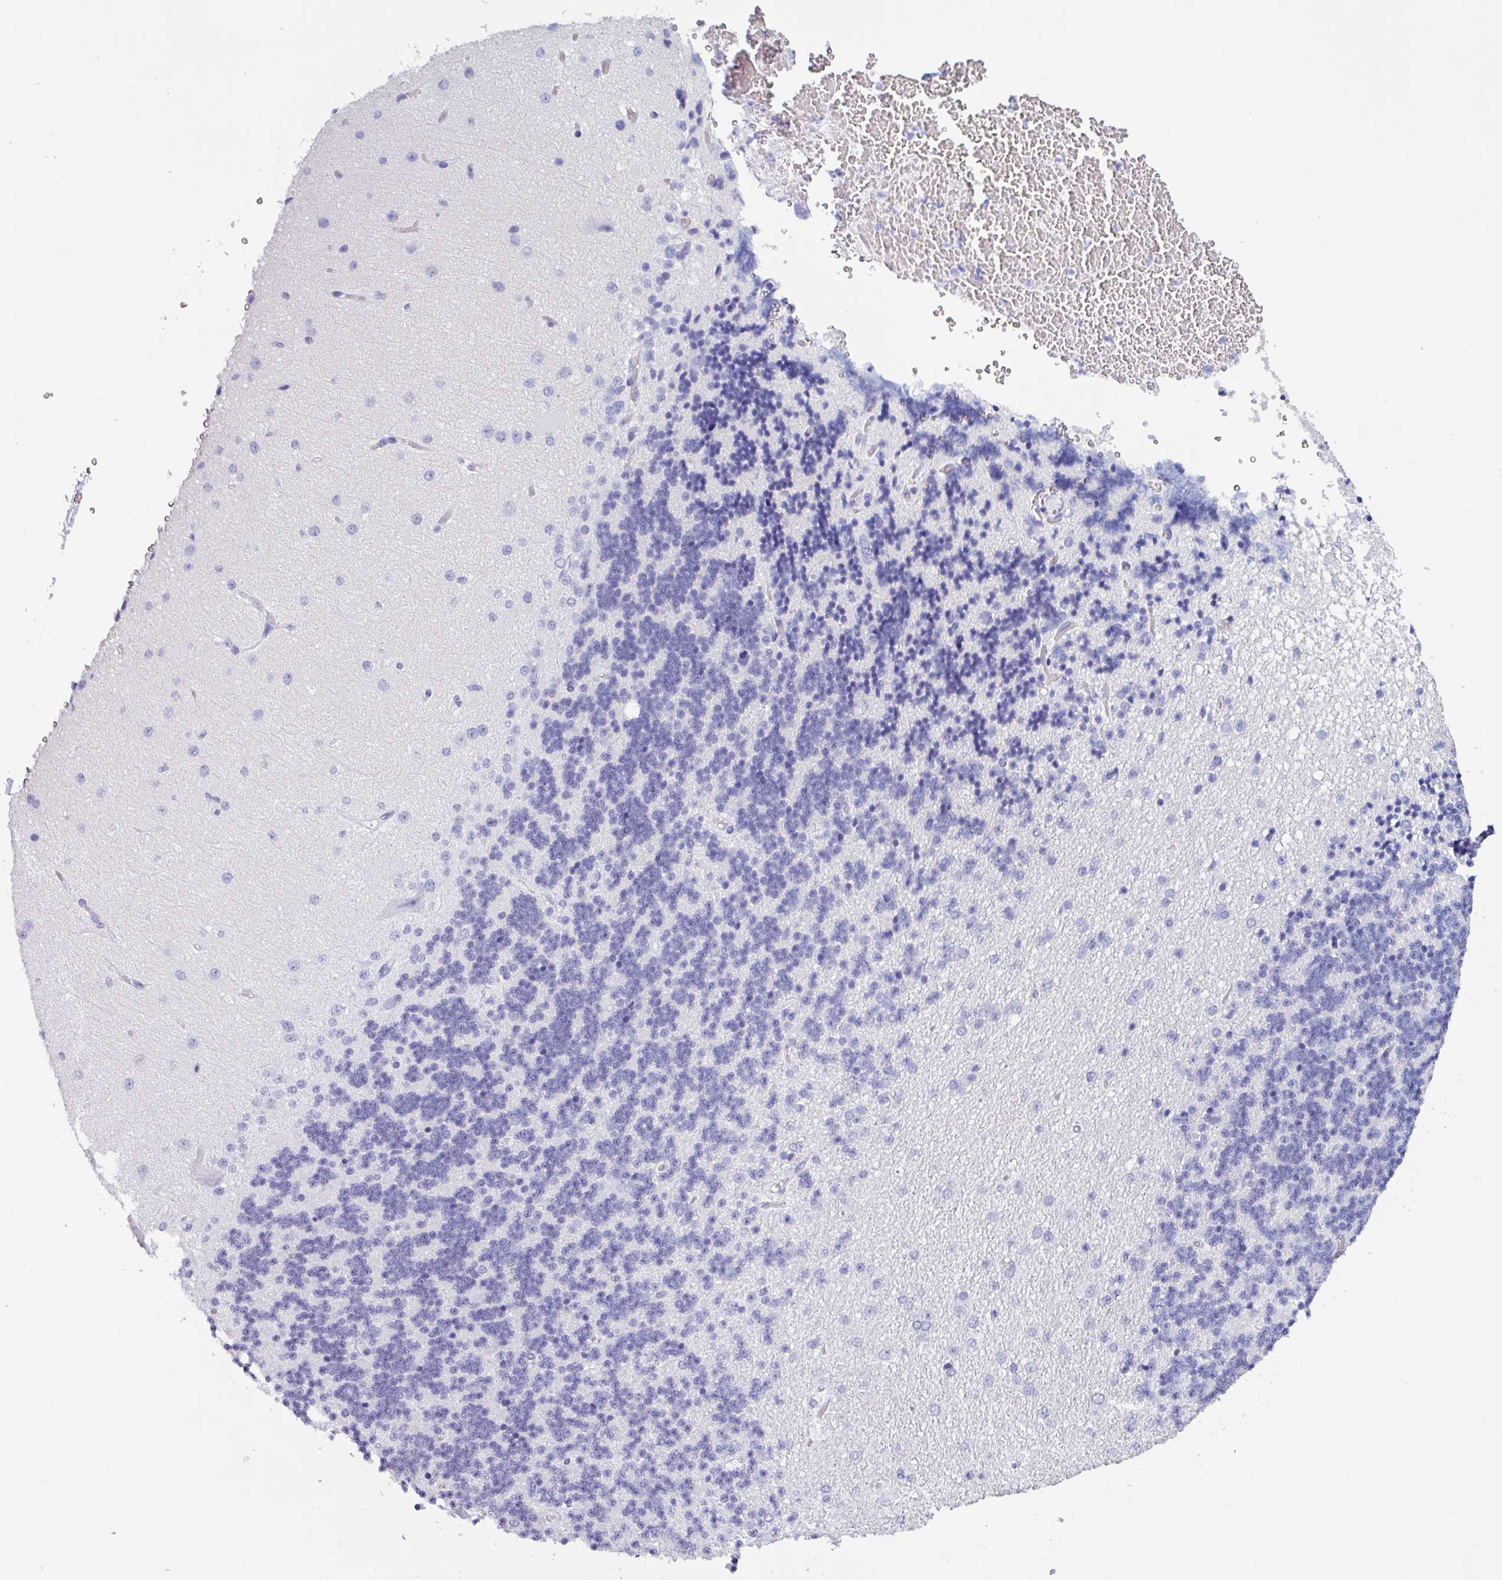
{"staining": {"intensity": "negative", "quantity": "none", "location": "none"}, "tissue": "cerebellum", "cell_type": "Cells in granular layer", "image_type": "normal", "snomed": [{"axis": "morphology", "description": "Normal tissue, NOS"}, {"axis": "topography", "description": "Cerebellum"}], "caption": "High power microscopy photomicrograph of an immunohistochemistry micrograph of normal cerebellum, revealing no significant staining in cells in granular layer.", "gene": "CRYBB2", "patient": {"sex": "female", "age": 29}}